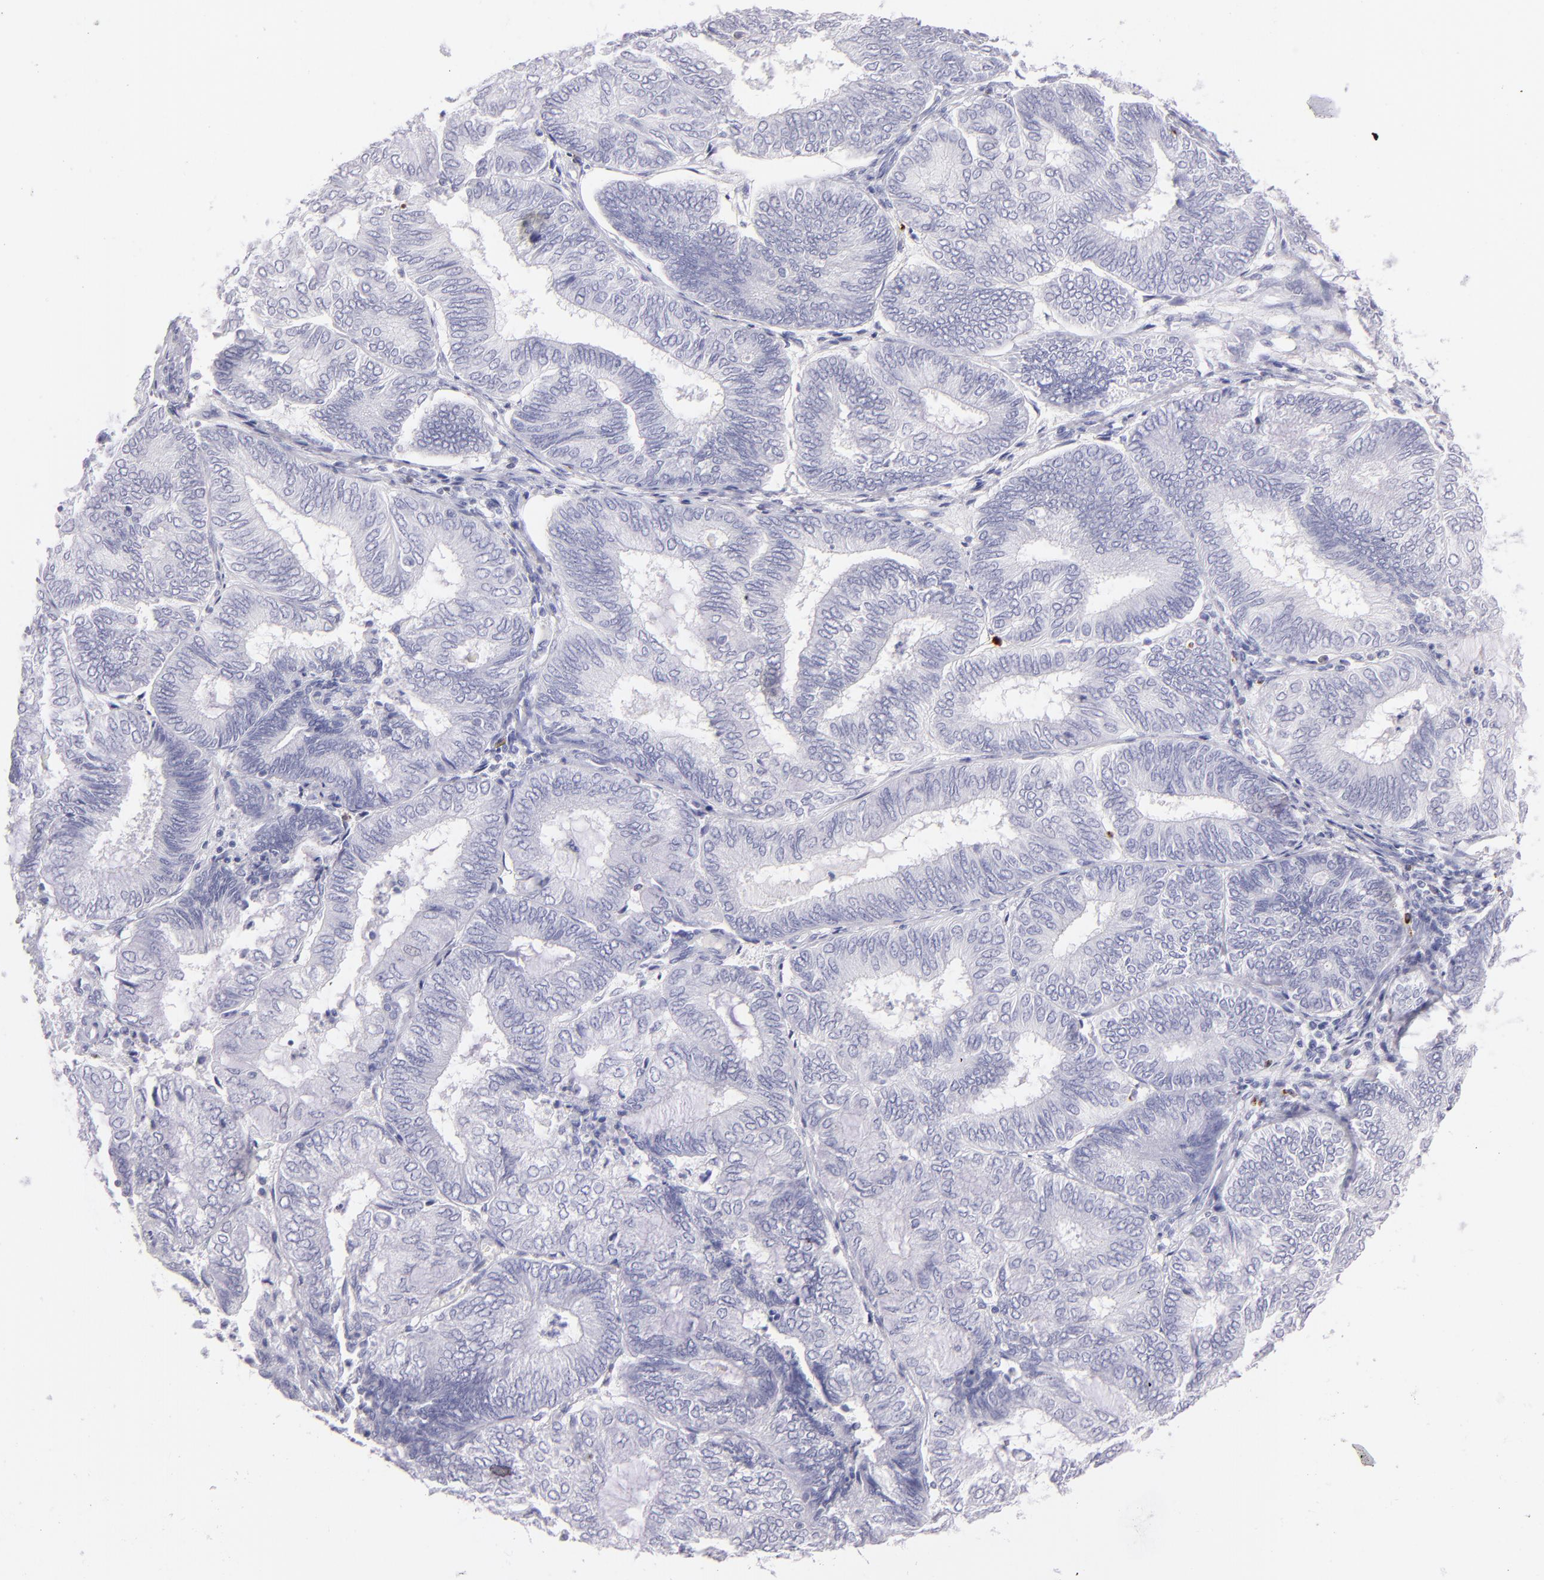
{"staining": {"intensity": "negative", "quantity": "none", "location": "none"}, "tissue": "endometrial cancer", "cell_type": "Tumor cells", "image_type": "cancer", "snomed": [{"axis": "morphology", "description": "Adenocarcinoma, NOS"}, {"axis": "topography", "description": "Endometrium"}], "caption": "Immunohistochemistry (IHC) of endometrial cancer reveals no expression in tumor cells.", "gene": "PRF1", "patient": {"sex": "female", "age": 59}}